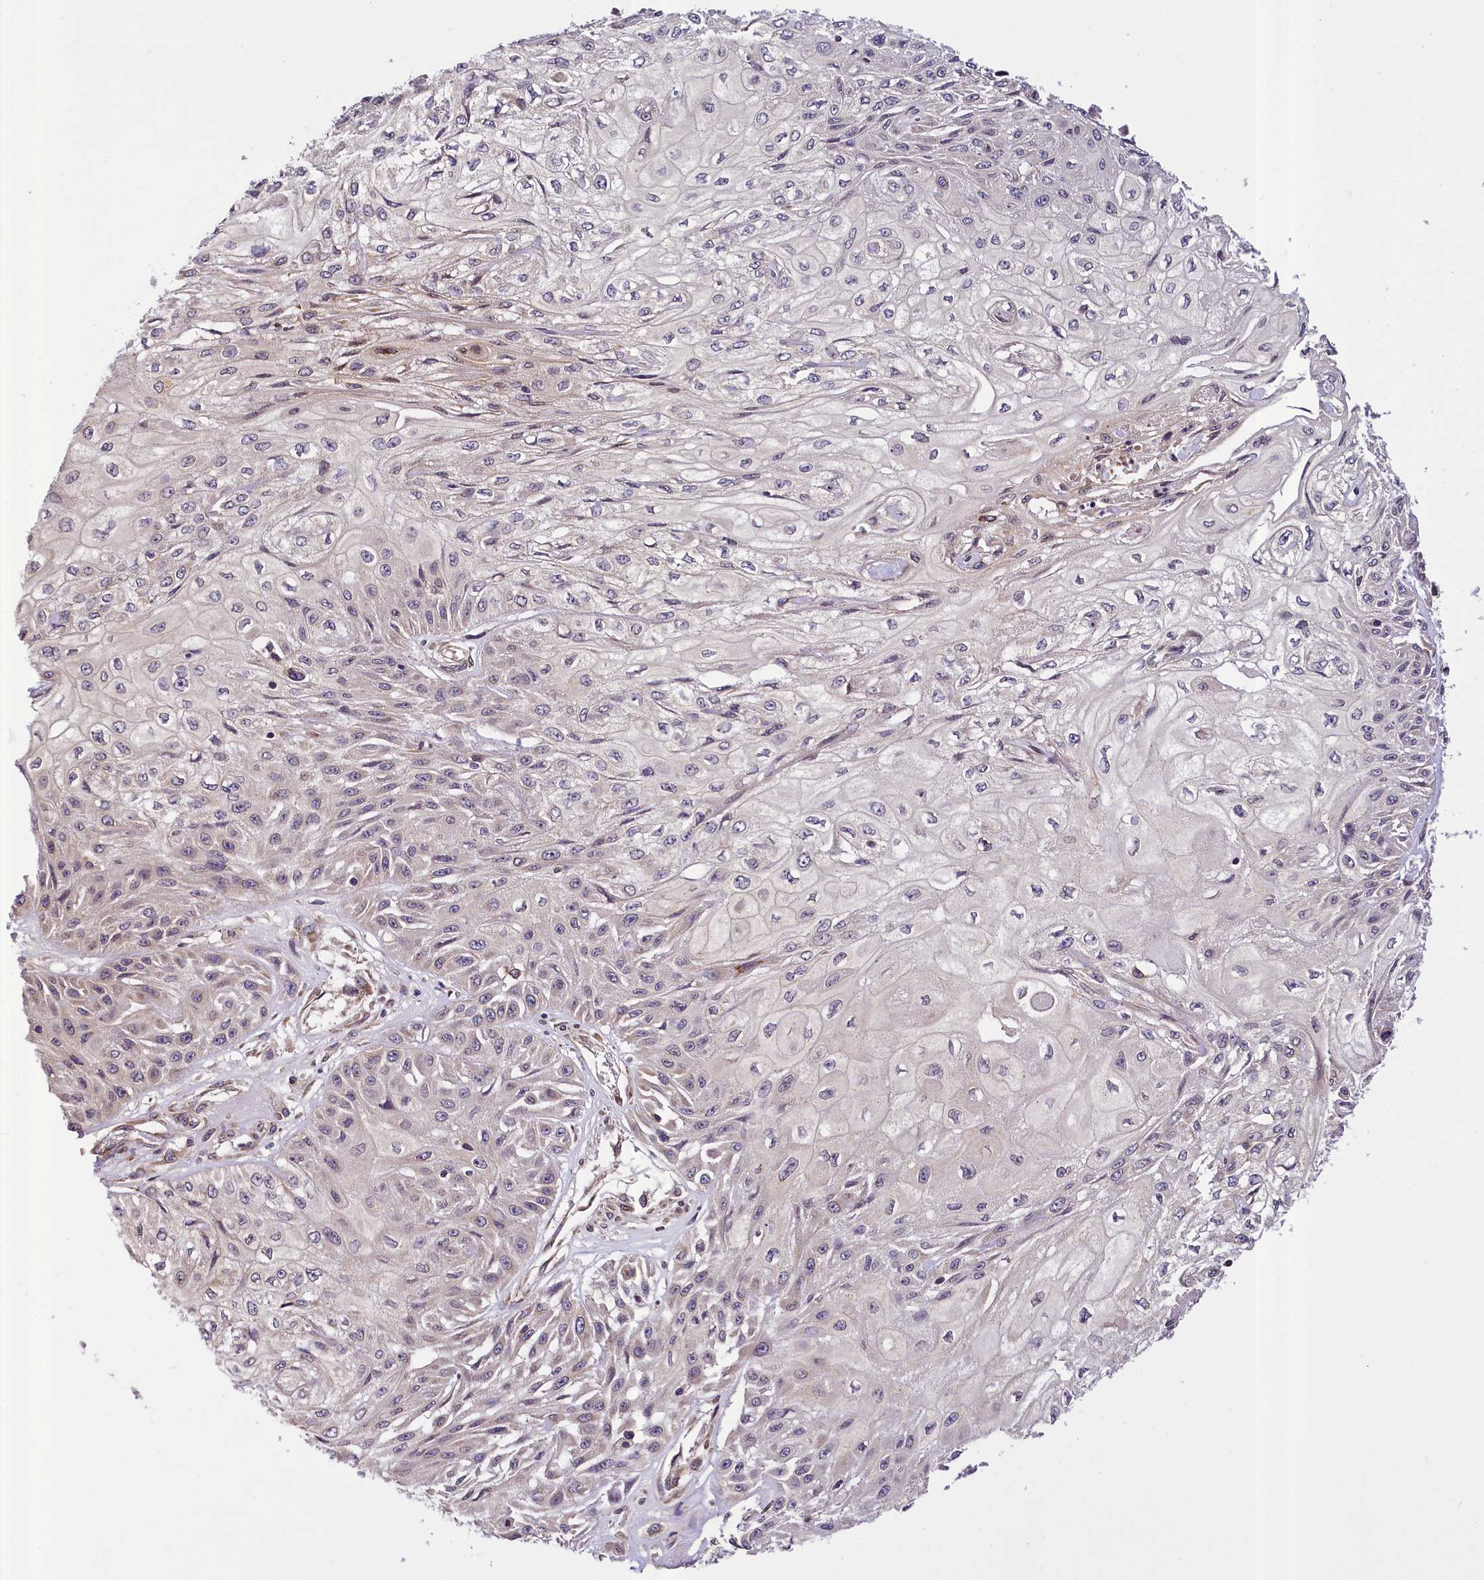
{"staining": {"intensity": "moderate", "quantity": "<25%", "location": "nuclear"}, "tissue": "skin cancer", "cell_type": "Tumor cells", "image_type": "cancer", "snomed": [{"axis": "morphology", "description": "Squamous cell carcinoma, NOS"}, {"axis": "morphology", "description": "Squamous cell carcinoma, metastatic, NOS"}, {"axis": "topography", "description": "Skin"}, {"axis": "topography", "description": "Lymph node"}], "caption": "IHC staining of skin cancer, which reveals low levels of moderate nuclear expression in approximately <25% of tumor cells indicating moderate nuclear protein expression. The staining was performed using DAB (brown) for protein detection and nuclei were counterstained in hematoxylin (blue).", "gene": "SUPV3L1", "patient": {"sex": "male", "age": 75}}